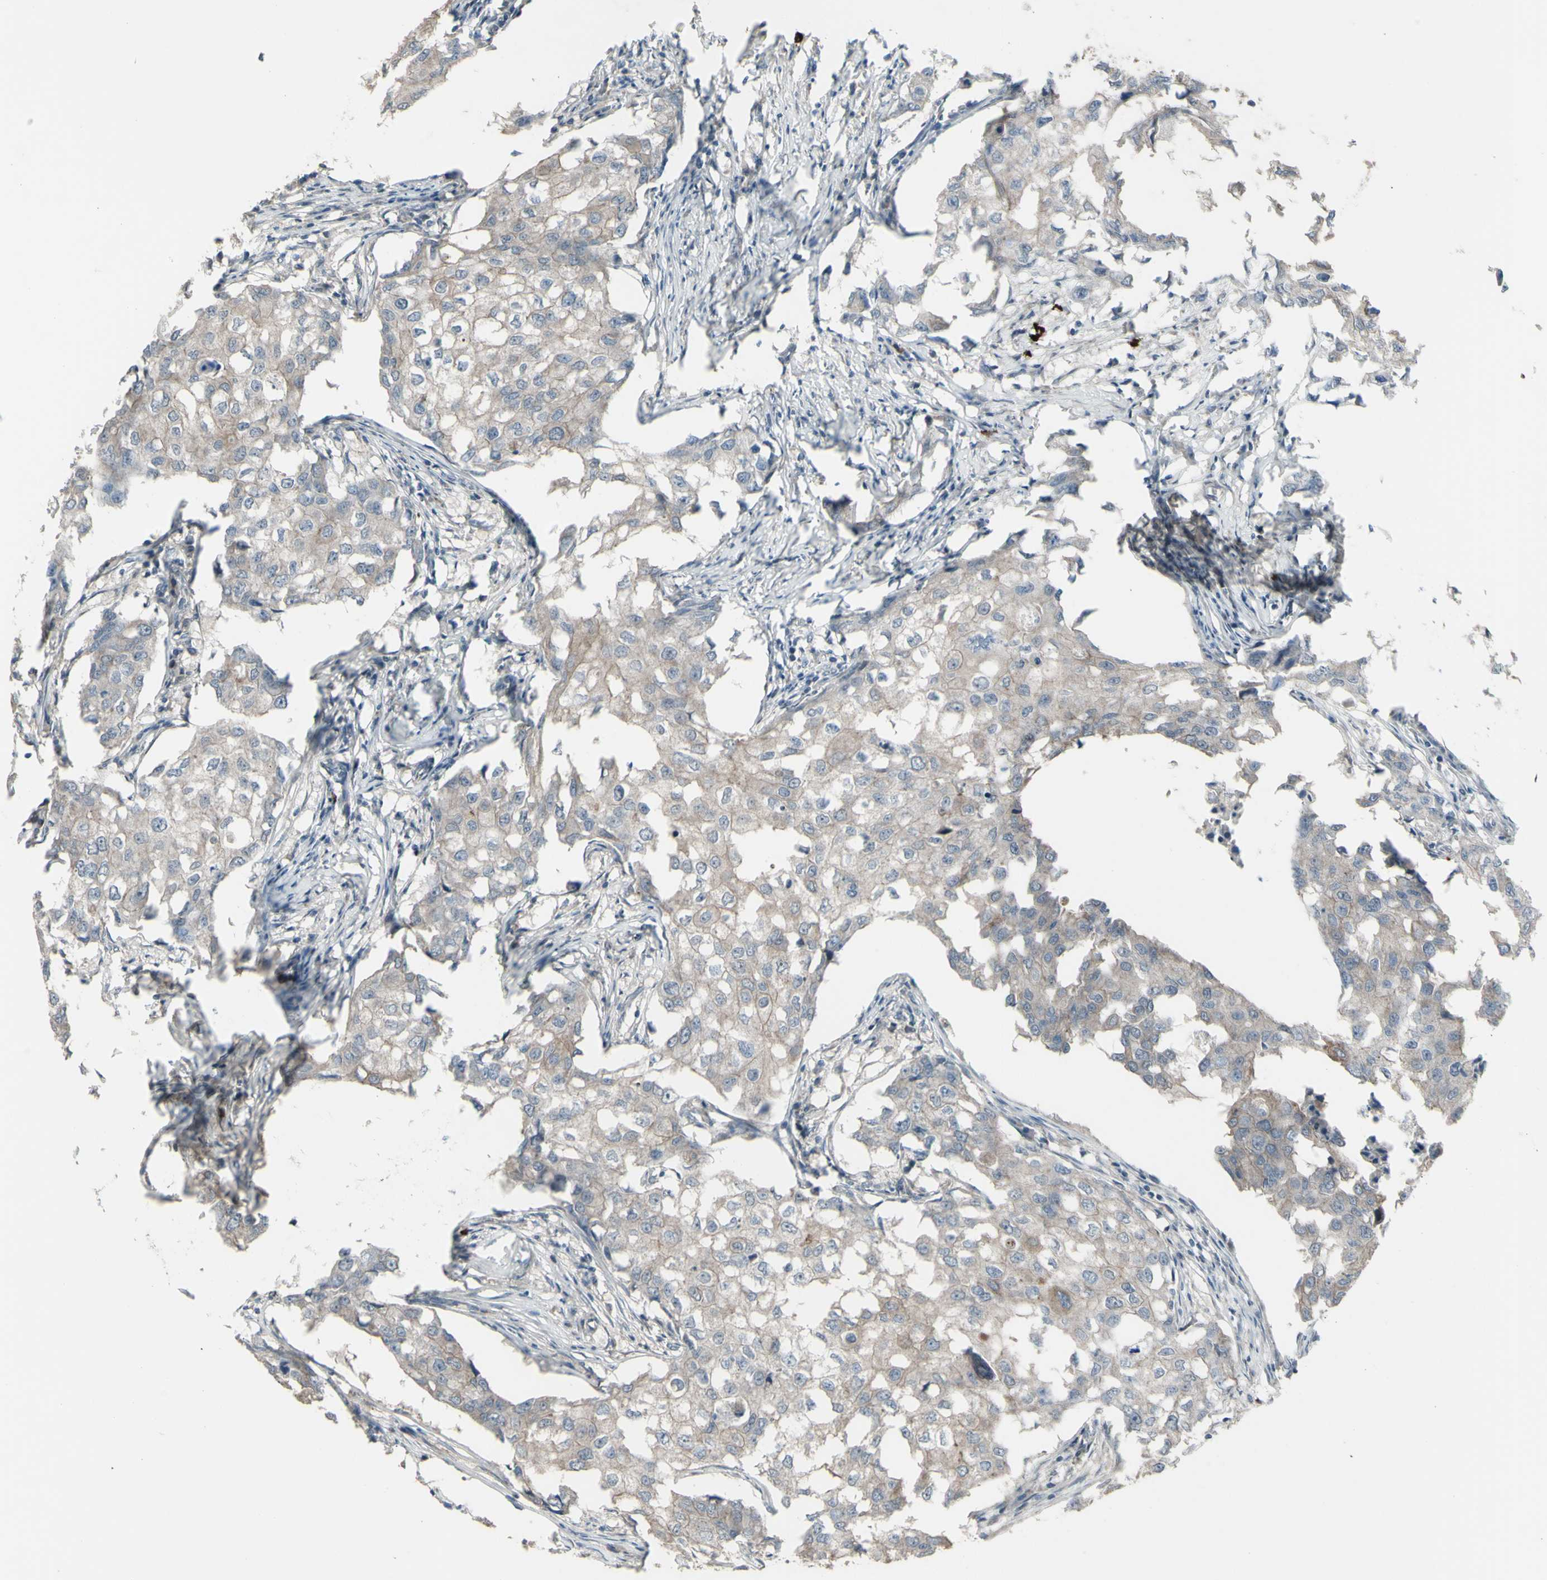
{"staining": {"intensity": "weak", "quantity": ">75%", "location": "cytoplasmic/membranous"}, "tissue": "breast cancer", "cell_type": "Tumor cells", "image_type": "cancer", "snomed": [{"axis": "morphology", "description": "Duct carcinoma"}, {"axis": "topography", "description": "Breast"}], "caption": "Protein staining of invasive ductal carcinoma (breast) tissue displays weak cytoplasmic/membranous positivity in approximately >75% of tumor cells. Ihc stains the protein in brown and the nuclei are stained blue.", "gene": "GRAMD1B", "patient": {"sex": "female", "age": 27}}